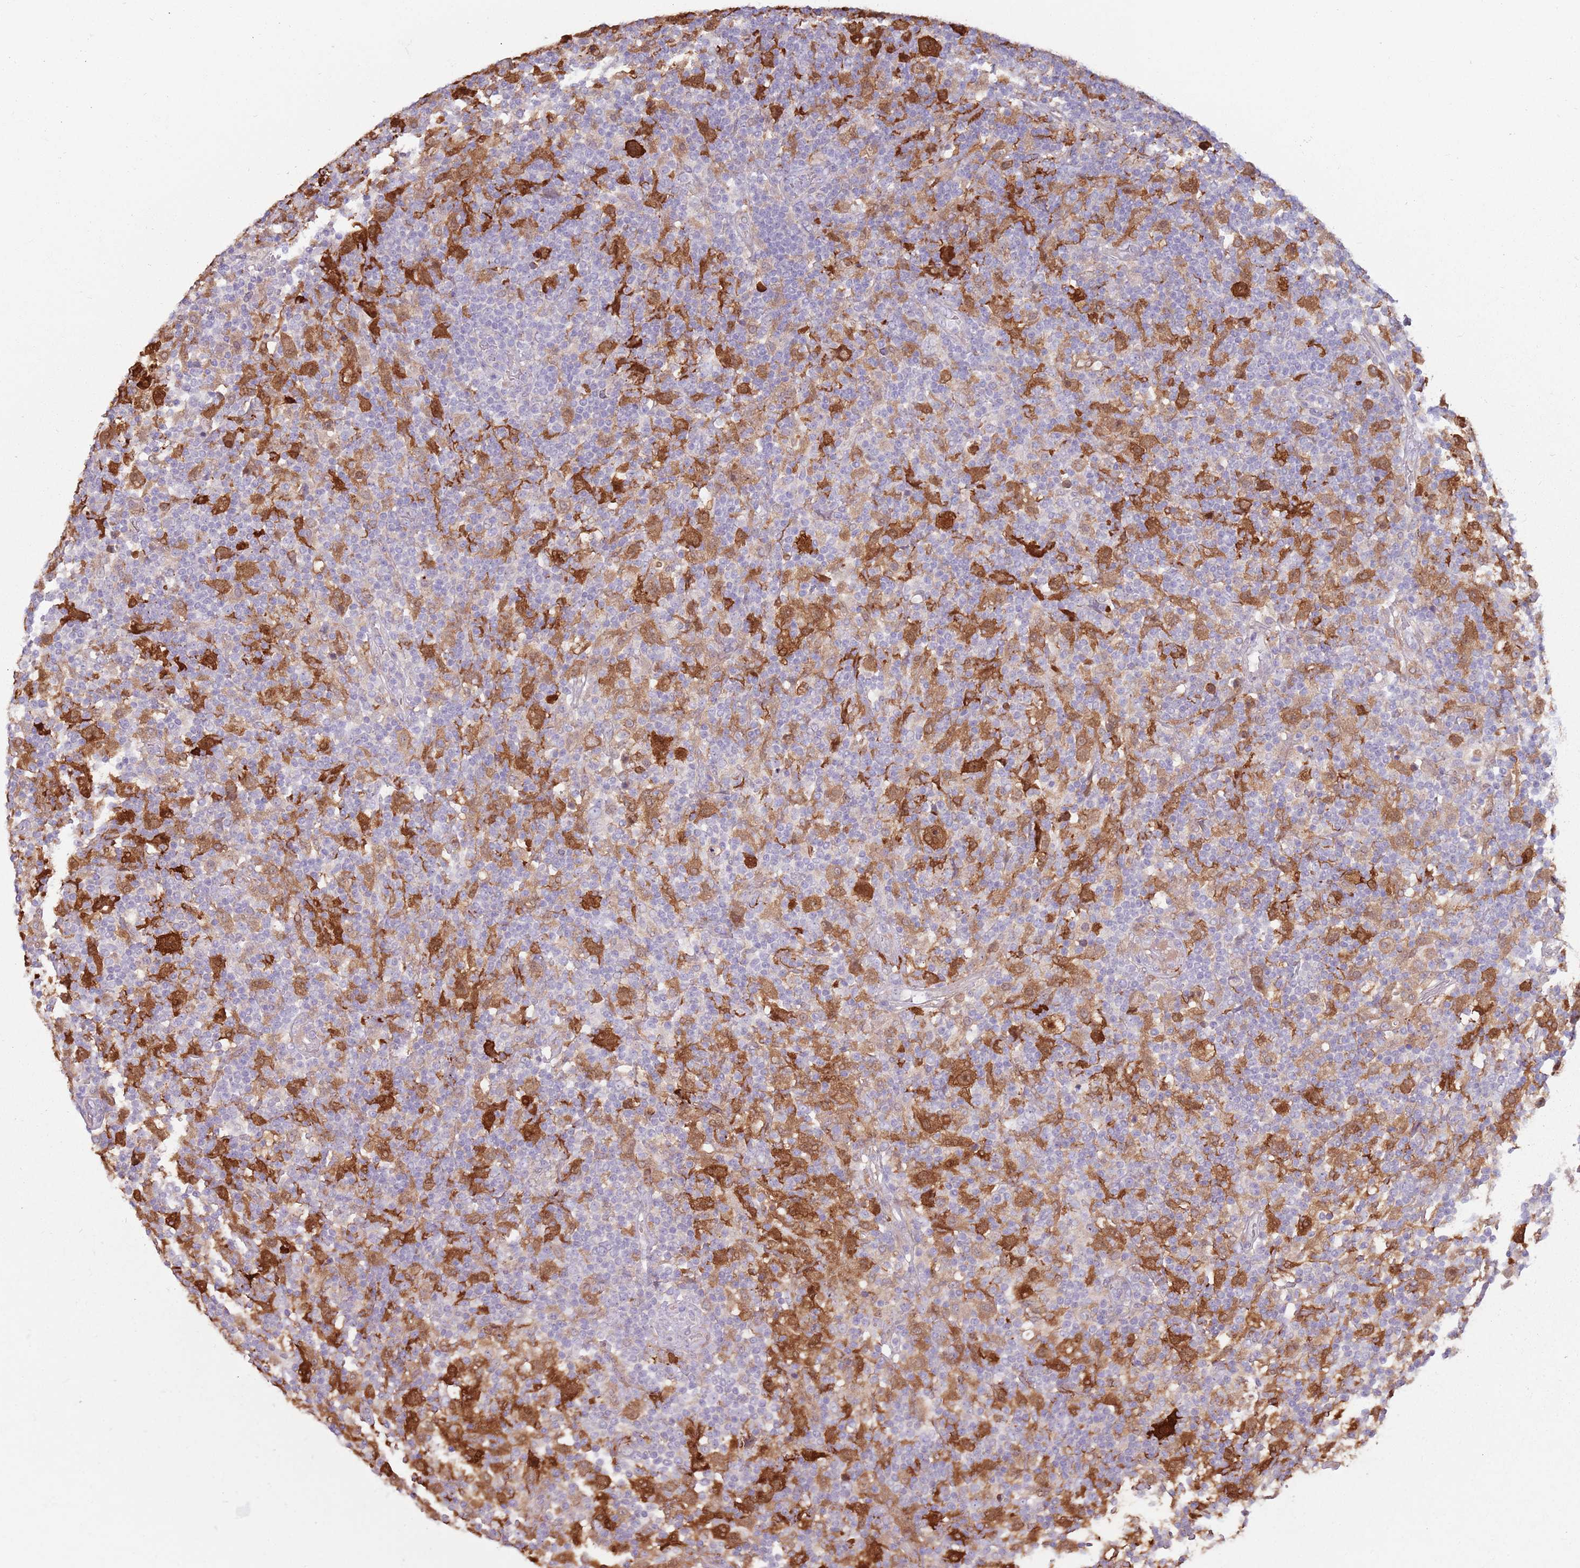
{"staining": {"intensity": "strong", "quantity": ">75%", "location": "cytoplasmic/membranous,nuclear"}, "tissue": "lymphoma", "cell_type": "Tumor cells", "image_type": "cancer", "snomed": [{"axis": "morphology", "description": "Hodgkin's disease, NOS"}, {"axis": "topography", "description": "Lymph node"}], "caption": "The immunohistochemical stain shows strong cytoplasmic/membranous and nuclear positivity in tumor cells of Hodgkin's disease tissue. Nuclei are stained in blue.", "gene": "CCDC150", "patient": {"sex": "male", "age": 70}}